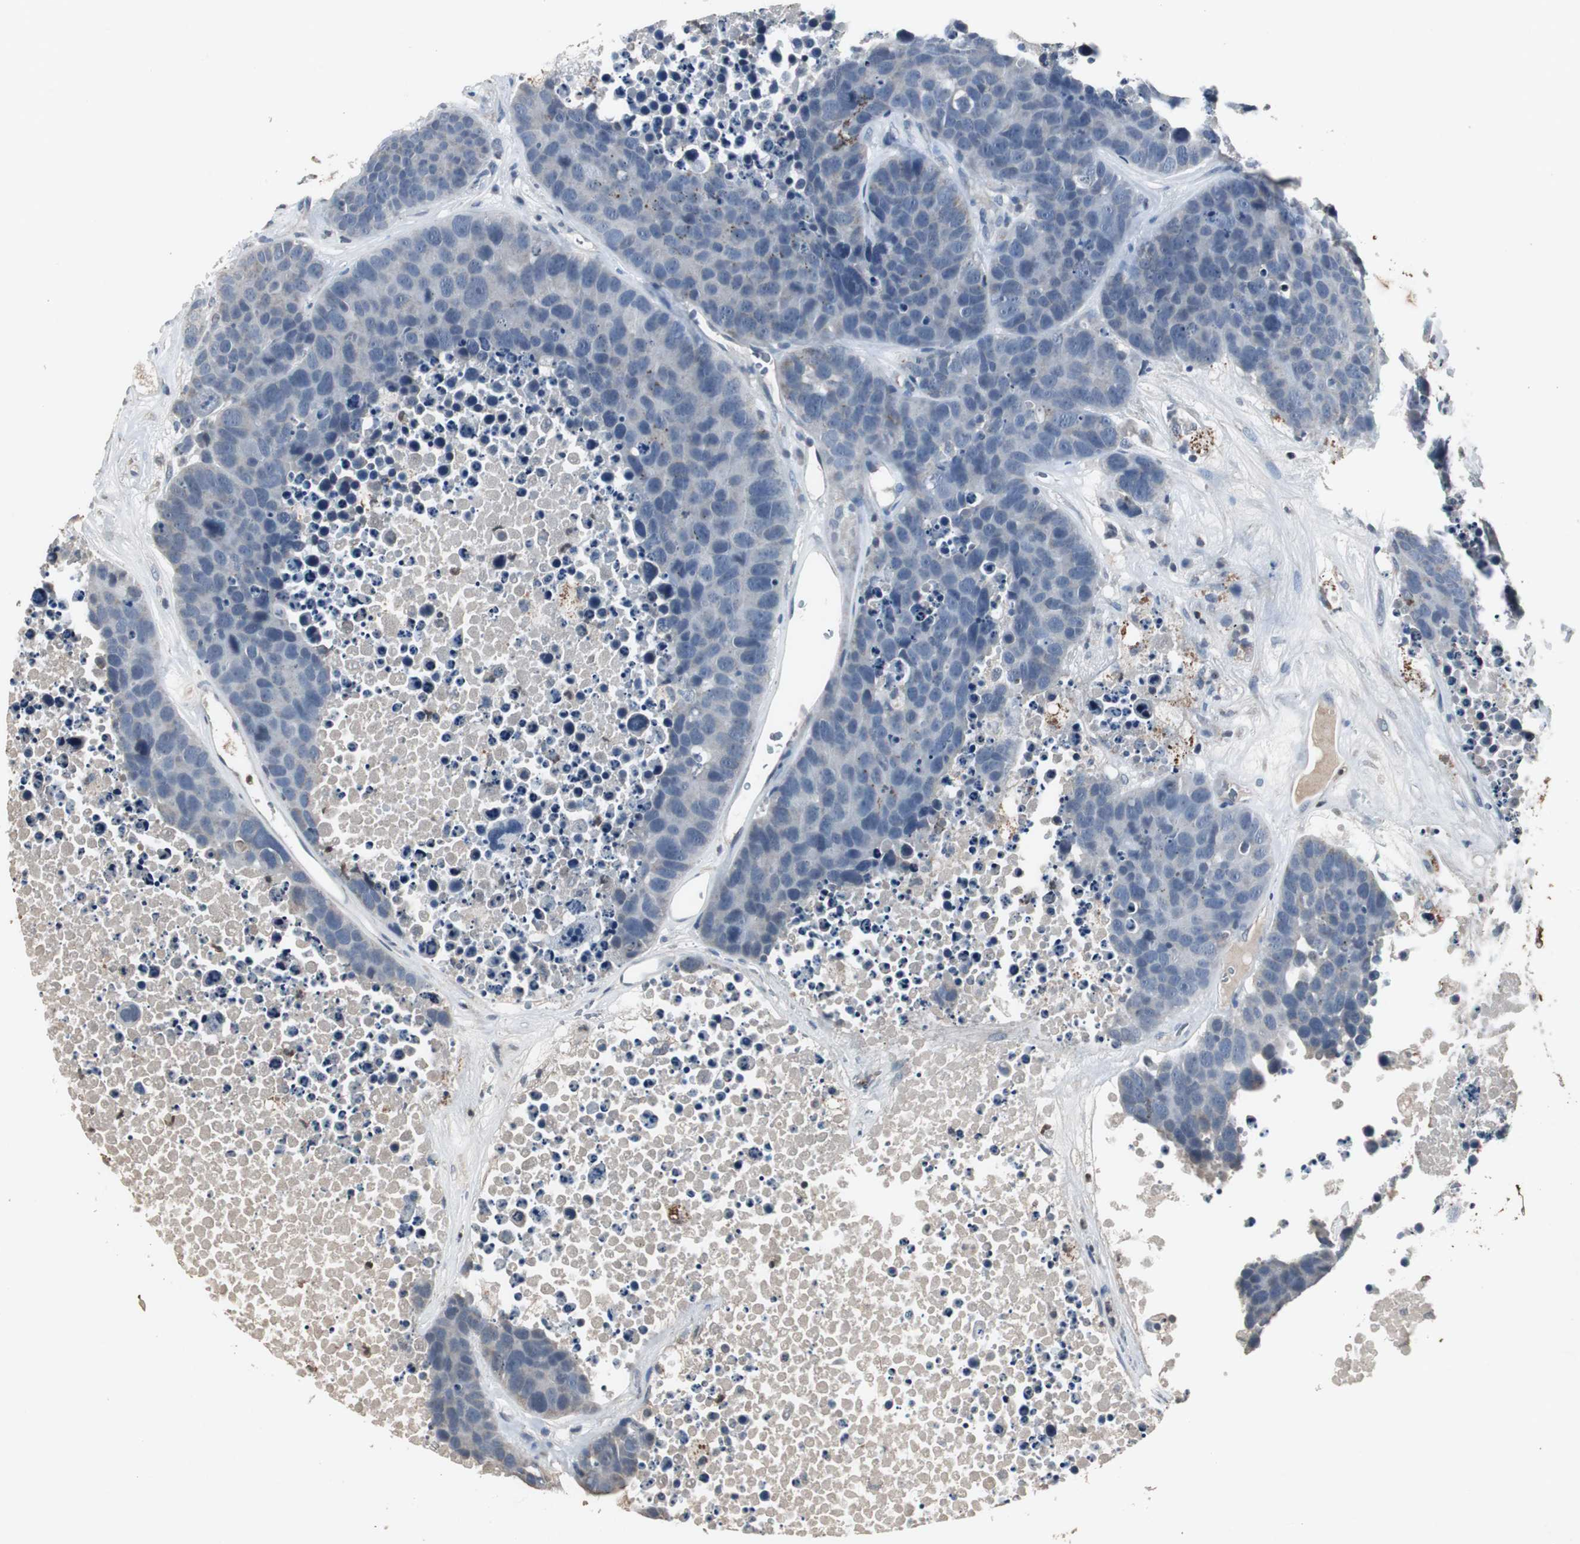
{"staining": {"intensity": "negative", "quantity": "none", "location": "none"}, "tissue": "carcinoid", "cell_type": "Tumor cells", "image_type": "cancer", "snomed": [{"axis": "morphology", "description": "Carcinoid, malignant, NOS"}, {"axis": "topography", "description": "Lung"}], "caption": "Tumor cells are negative for protein expression in human carcinoid. The staining is performed using DAB (3,3'-diaminobenzidine) brown chromogen with nuclei counter-stained in using hematoxylin.", "gene": "ADNP2", "patient": {"sex": "male", "age": 60}}